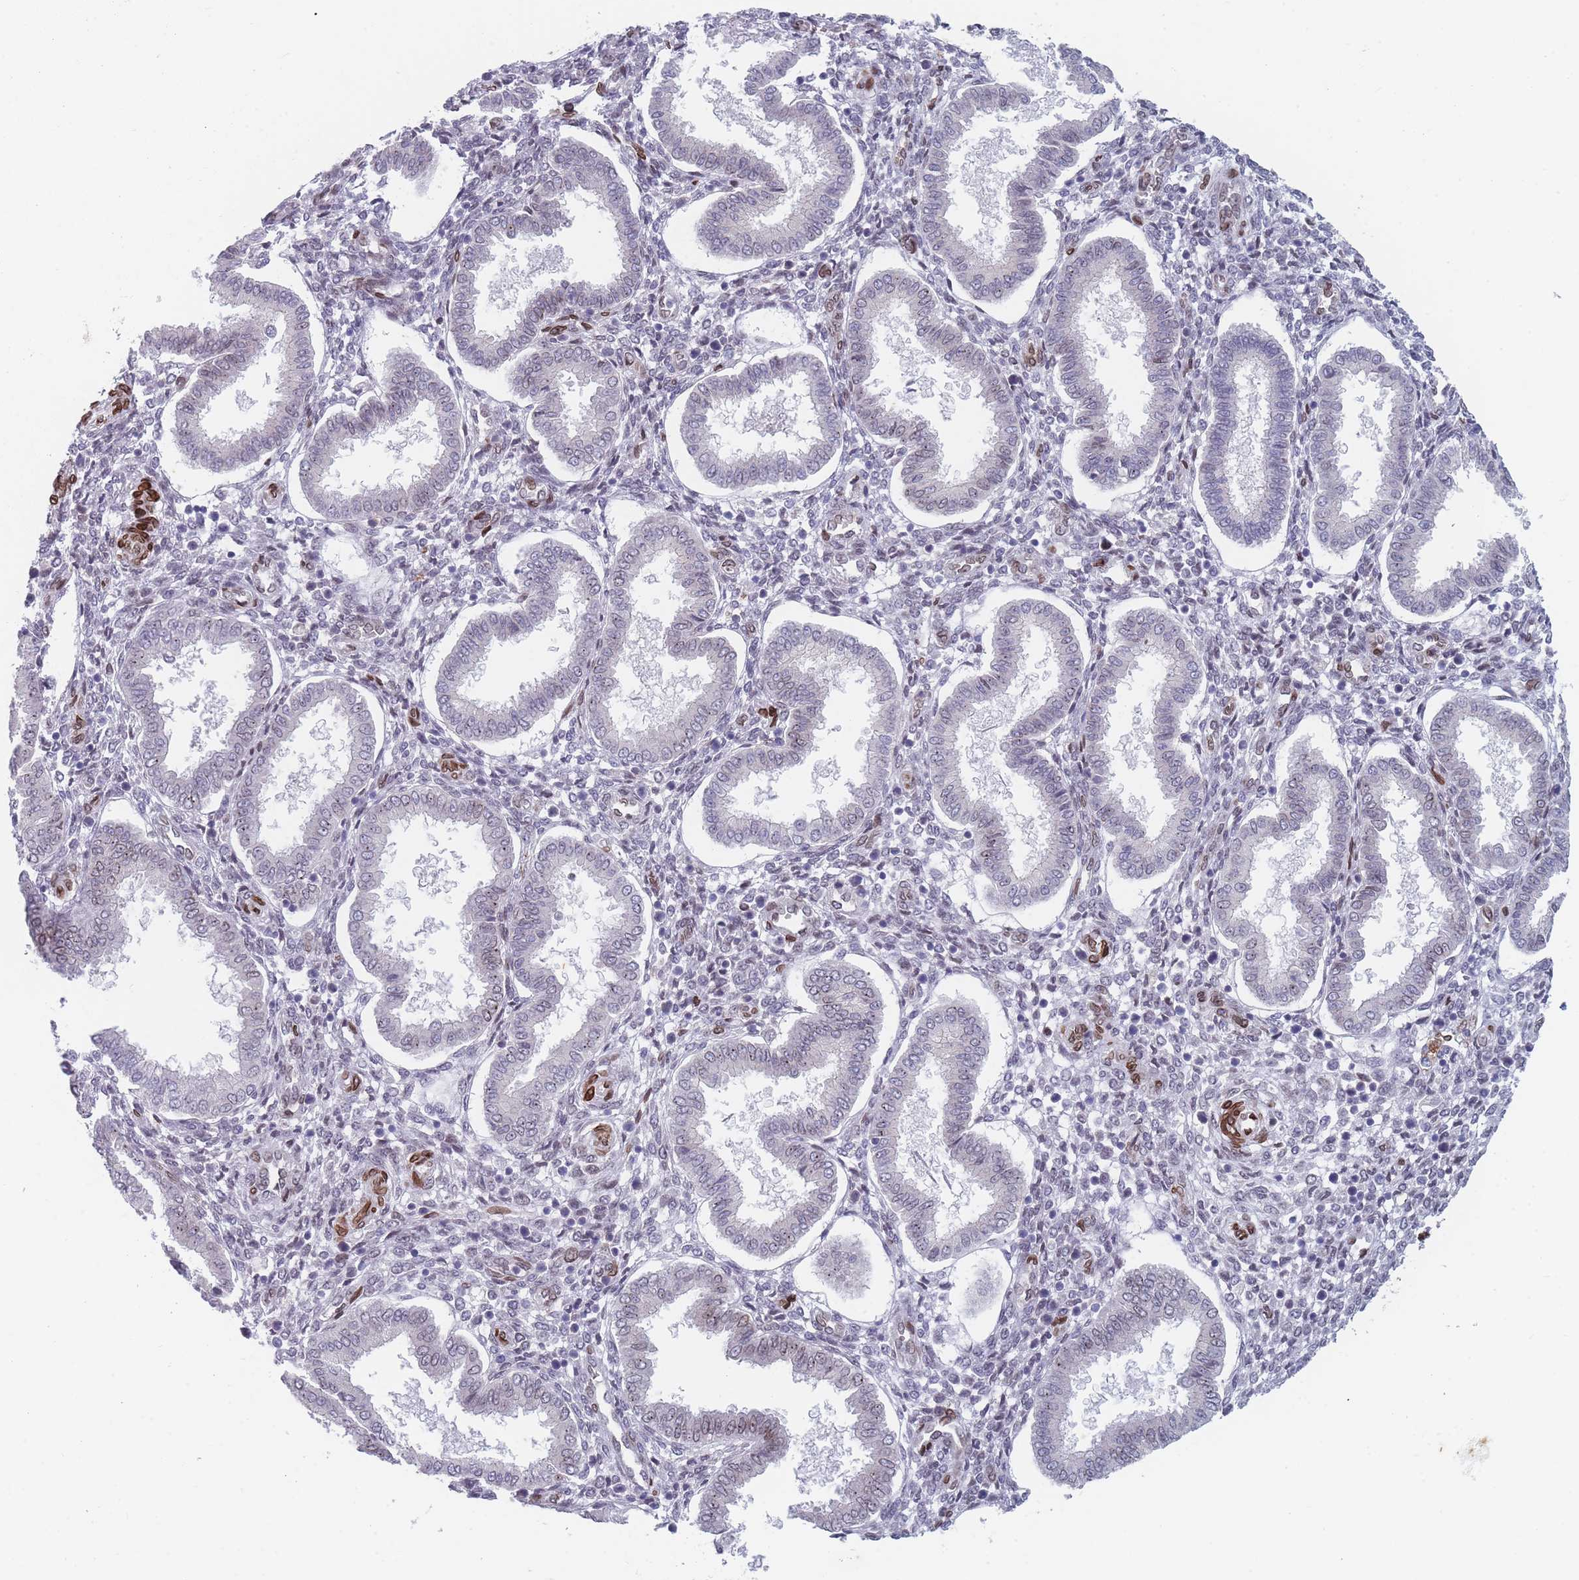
{"staining": {"intensity": "moderate", "quantity": "<25%", "location": "cytoplasmic/membranous,nuclear"}, "tissue": "endometrium", "cell_type": "Cells in endometrial stroma", "image_type": "normal", "snomed": [{"axis": "morphology", "description": "Normal tissue, NOS"}, {"axis": "topography", "description": "Endometrium"}], "caption": "An IHC photomicrograph of normal tissue is shown. Protein staining in brown labels moderate cytoplasmic/membranous,nuclear positivity in endometrium within cells in endometrial stroma.", "gene": "ZBTB1", "patient": {"sex": "female", "age": 24}}